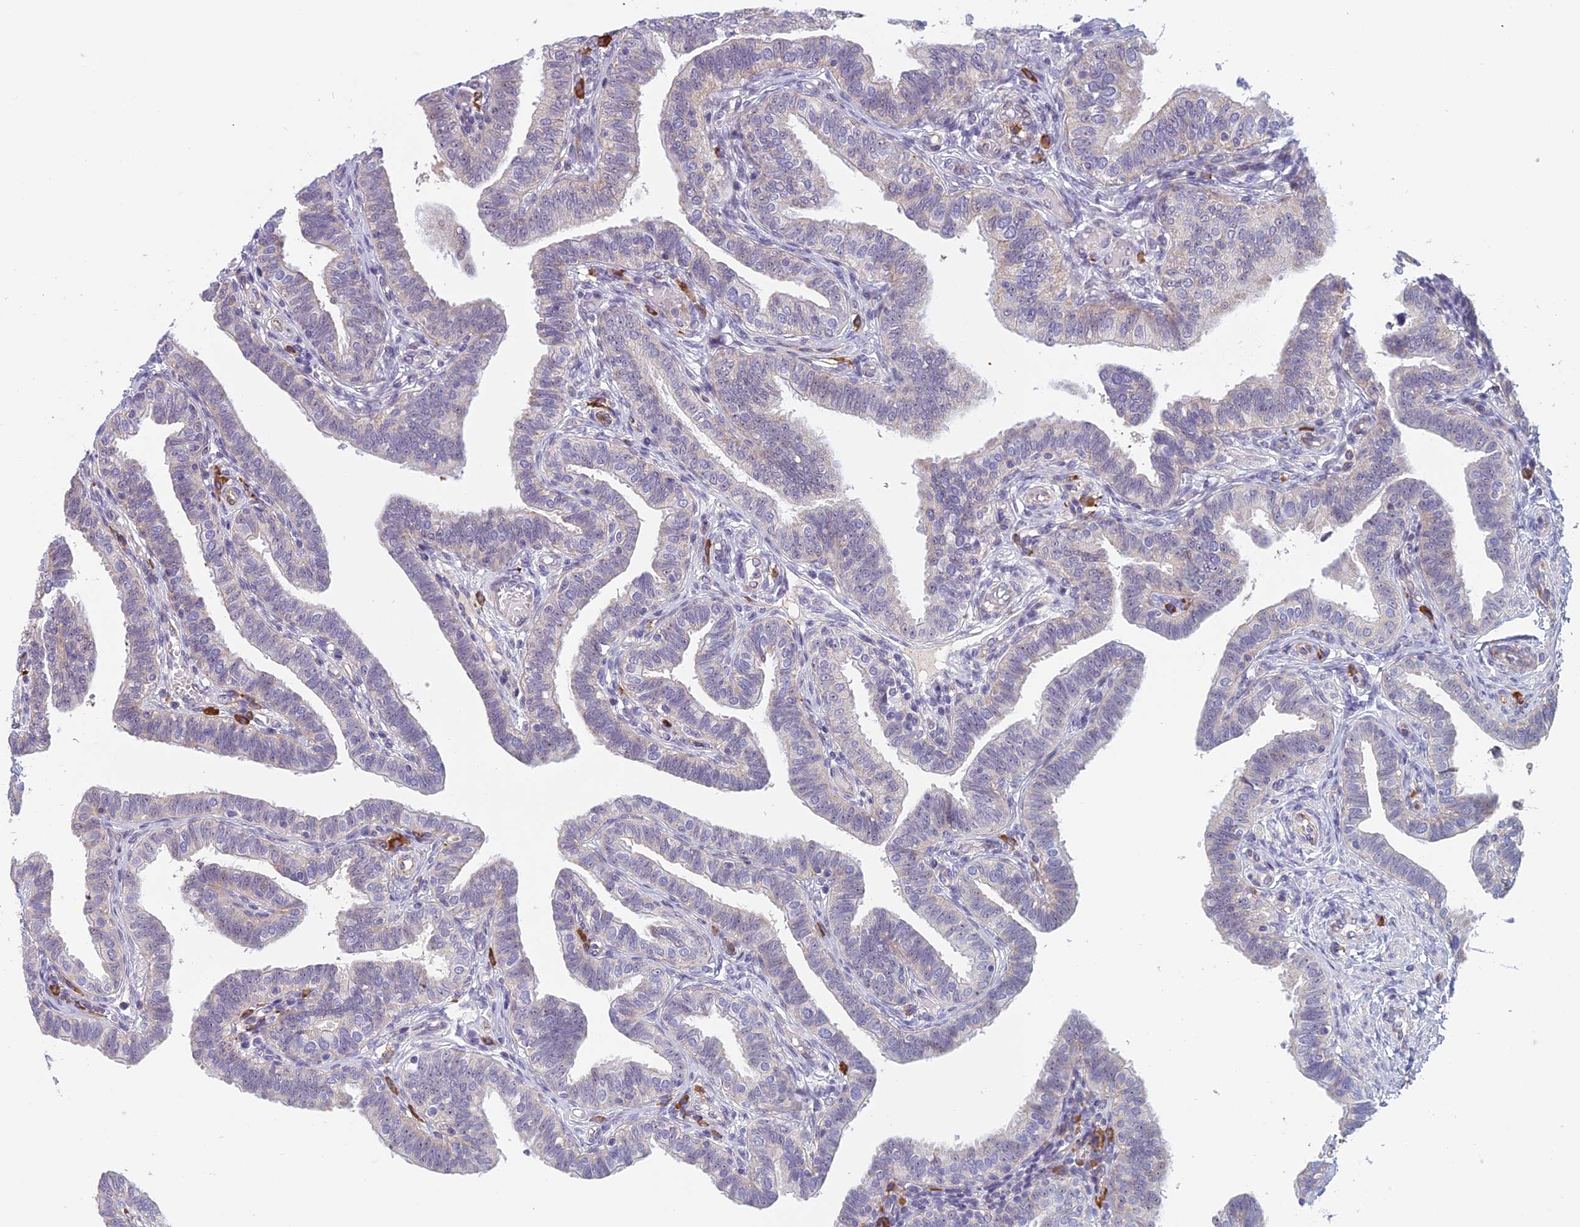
{"staining": {"intensity": "weak", "quantity": "<25%", "location": "nuclear"}, "tissue": "fallopian tube", "cell_type": "Glandular cells", "image_type": "normal", "snomed": [{"axis": "morphology", "description": "Normal tissue, NOS"}, {"axis": "topography", "description": "Fallopian tube"}], "caption": "High magnification brightfield microscopy of benign fallopian tube stained with DAB (brown) and counterstained with hematoxylin (blue): glandular cells show no significant expression.", "gene": "NOC2L", "patient": {"sex": "female", "age": 39}}